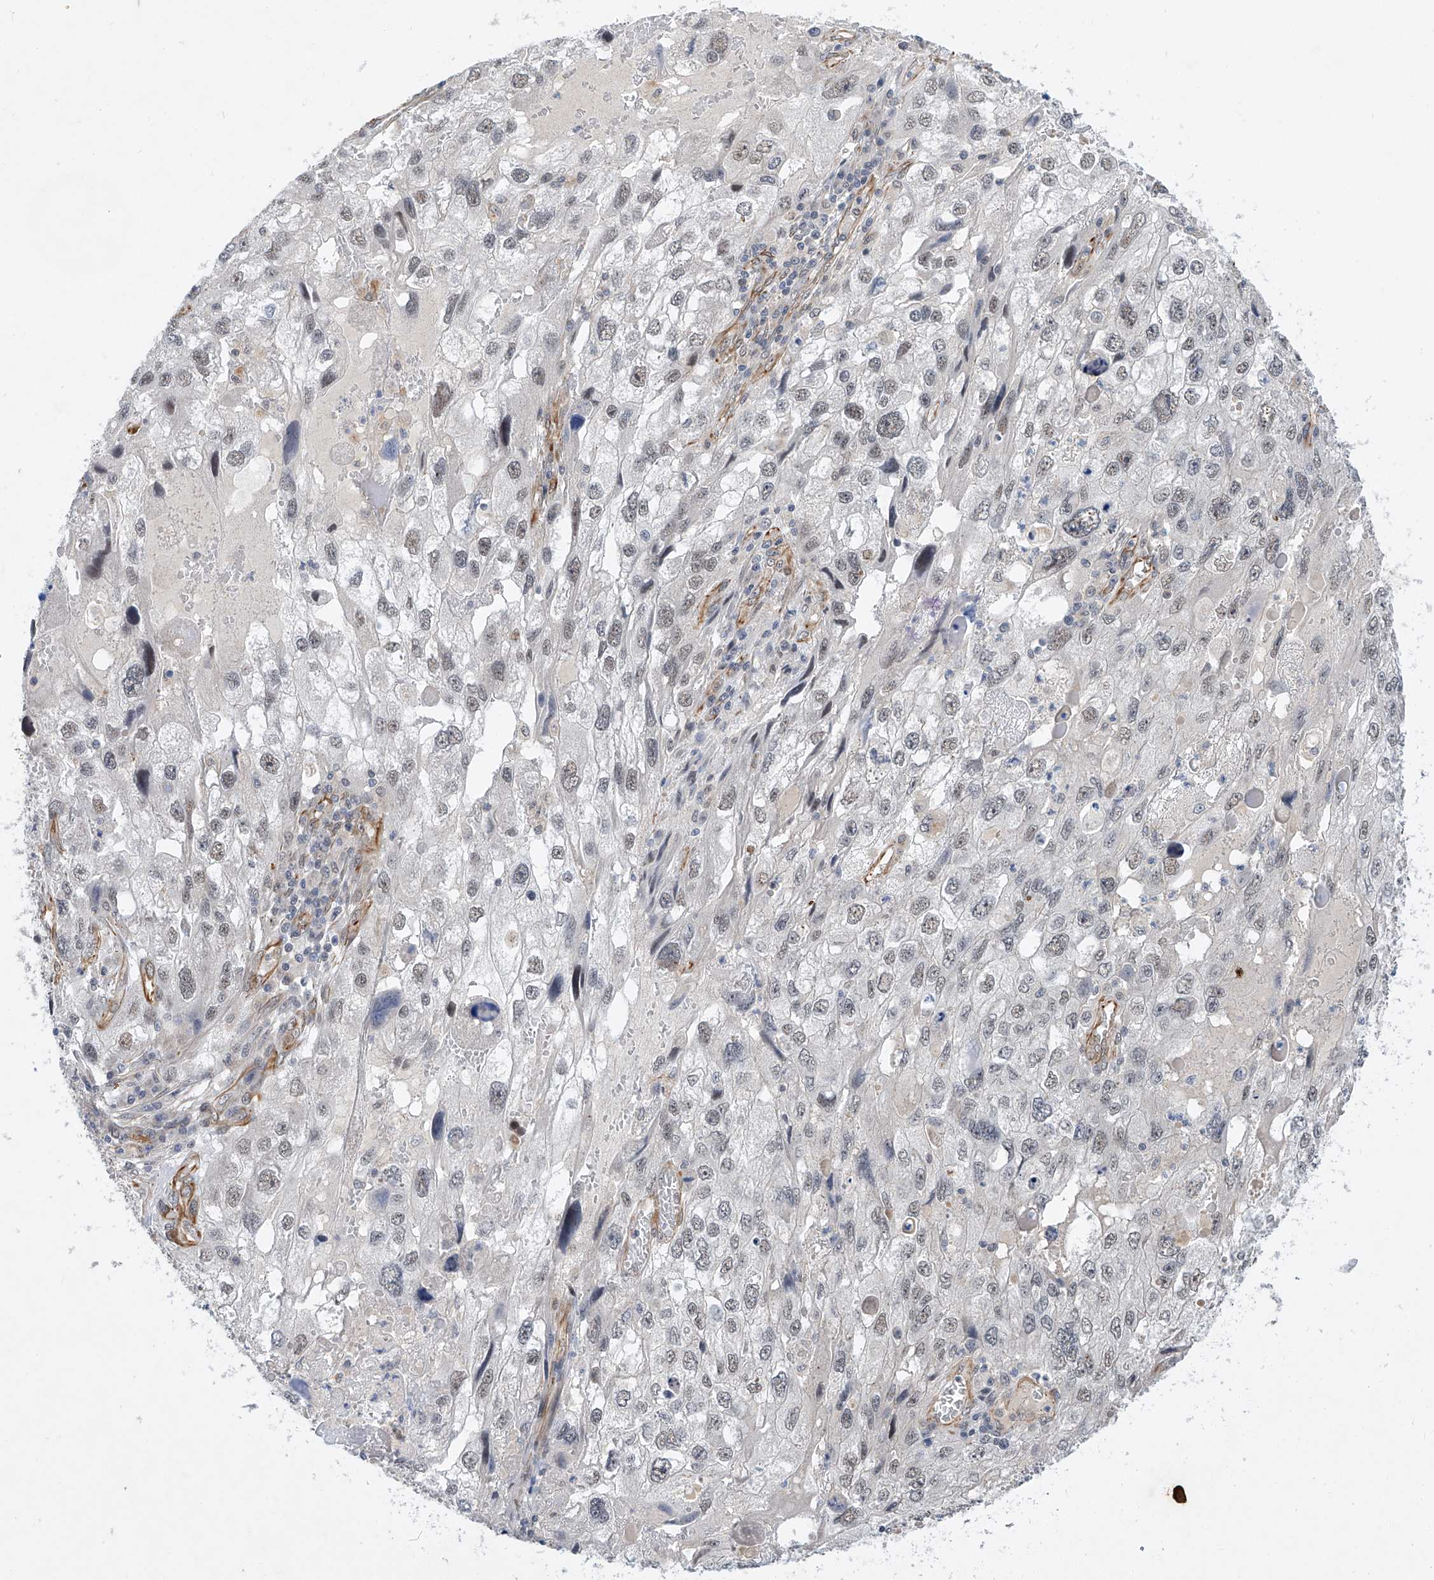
{"staining": {"intensity": "weak", "quantity": "<25%", "location": "nuclear"}, "tissue": "endometrial cancer", "cell_type": "Tumor cells", "image_type": "cancer", "snomed": [{"axis": "morphology", "description": "Adenocarcinoma, NOS"}, {"axis": "topography", "description": "Endometrium"}], "caption": "Endometrial adenocarcinoma was stained to show a protein in brown. There is no significant staining in tumor cells.", "gene": "AMD1", "patient": {"sex": "female", "age": 49}}